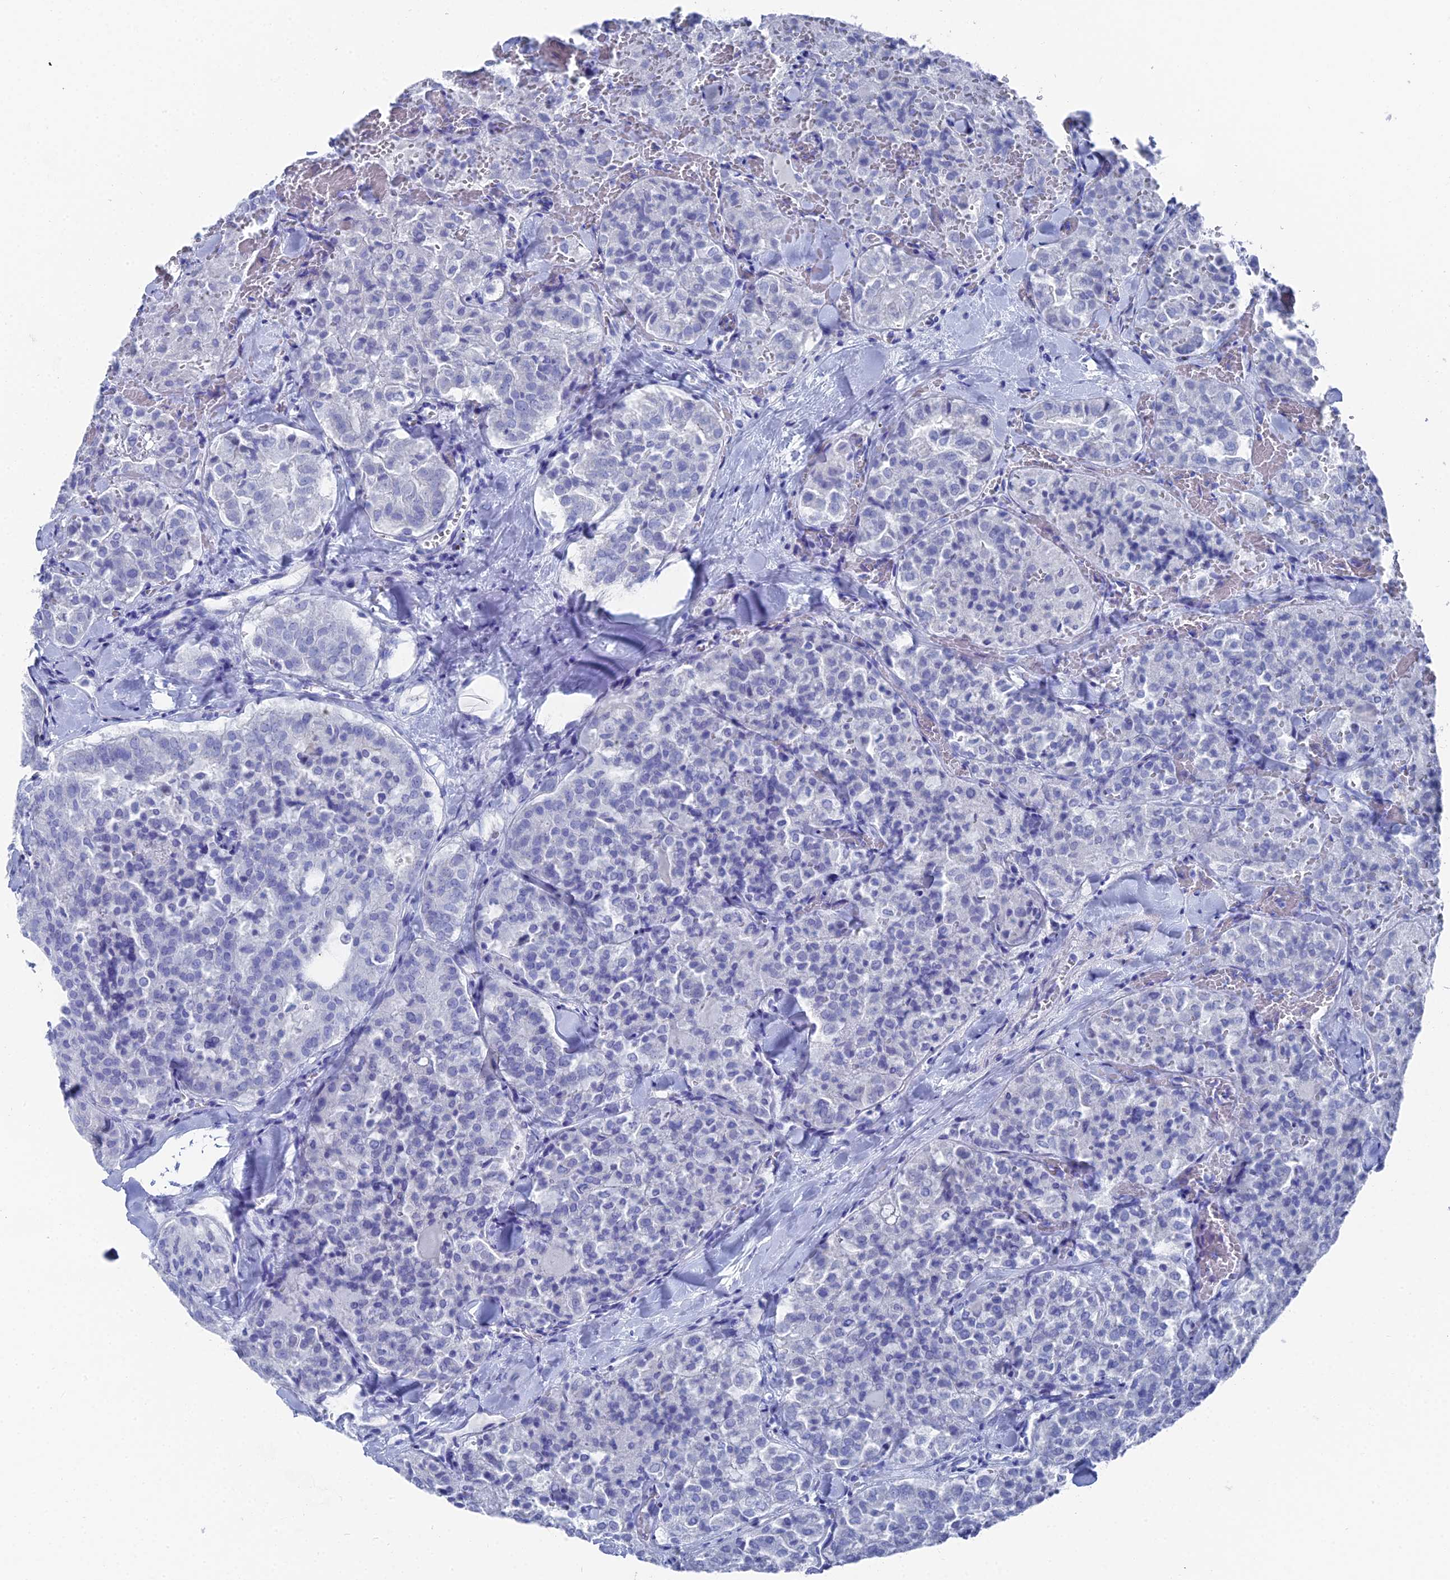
{"staining": {"intensity": "negative", "quantity": "none", "location": "none"}, "tissue": "thyroid cancer", "cell_type": "Tumor cells", "image_type": "cancer", "snomed": [{"axis": "morphology", "description": "Follicular adenoma carcinoma, NOS"}, {"axis": "topography", "description": "Thyroid gland"}], "caption": "Immunohistochemical staining of follicular adenoma carcinoma (thyroid) demonstrates no significant expression in tumor cells.", "gene": "ENPP3", "patient": {"sex": "male", "age": 75}}